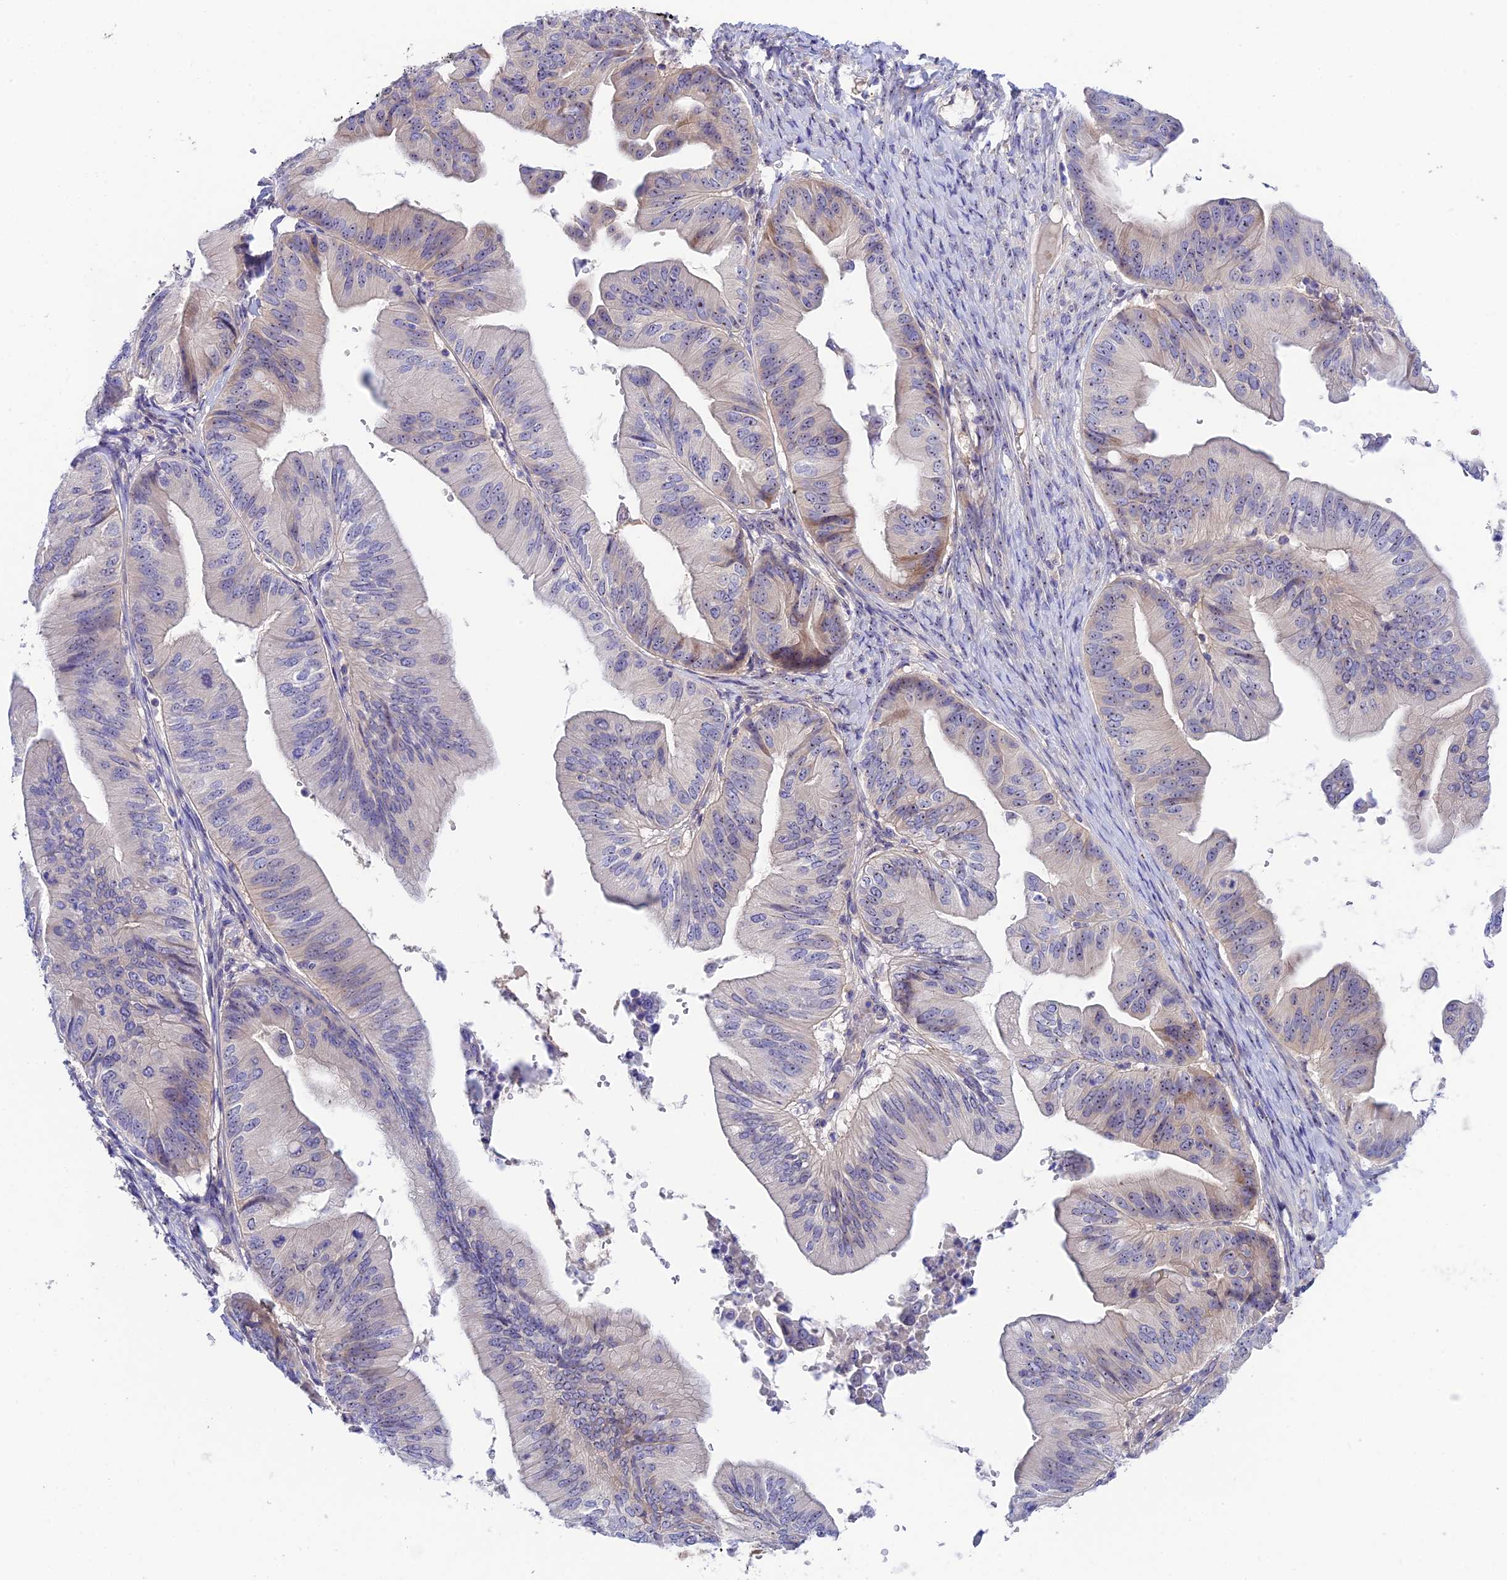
{"staining": {"intensity": "moderate", "quantity": "<25%", "location": "cytoplasmic/membranous"}, "tissue": "ovarian cancer", "cell_type": "Tumor cells", "image_type": "cancer", "snomed": [{"axis": "morphology", "description": "Cystadenocarcinoma, mucinous, NOS"}, {"axis": "topography", "description": "Ovary"}], "caption": "Human mucinous cystadenocarcinoma (ovarian) stained with a brown dye displays moderate cytoplasmic/membranous positive expression in approximately <25% of tumor cells.", "gene": "DUSP29", "patient": {"sex": "female", "age": 61}}